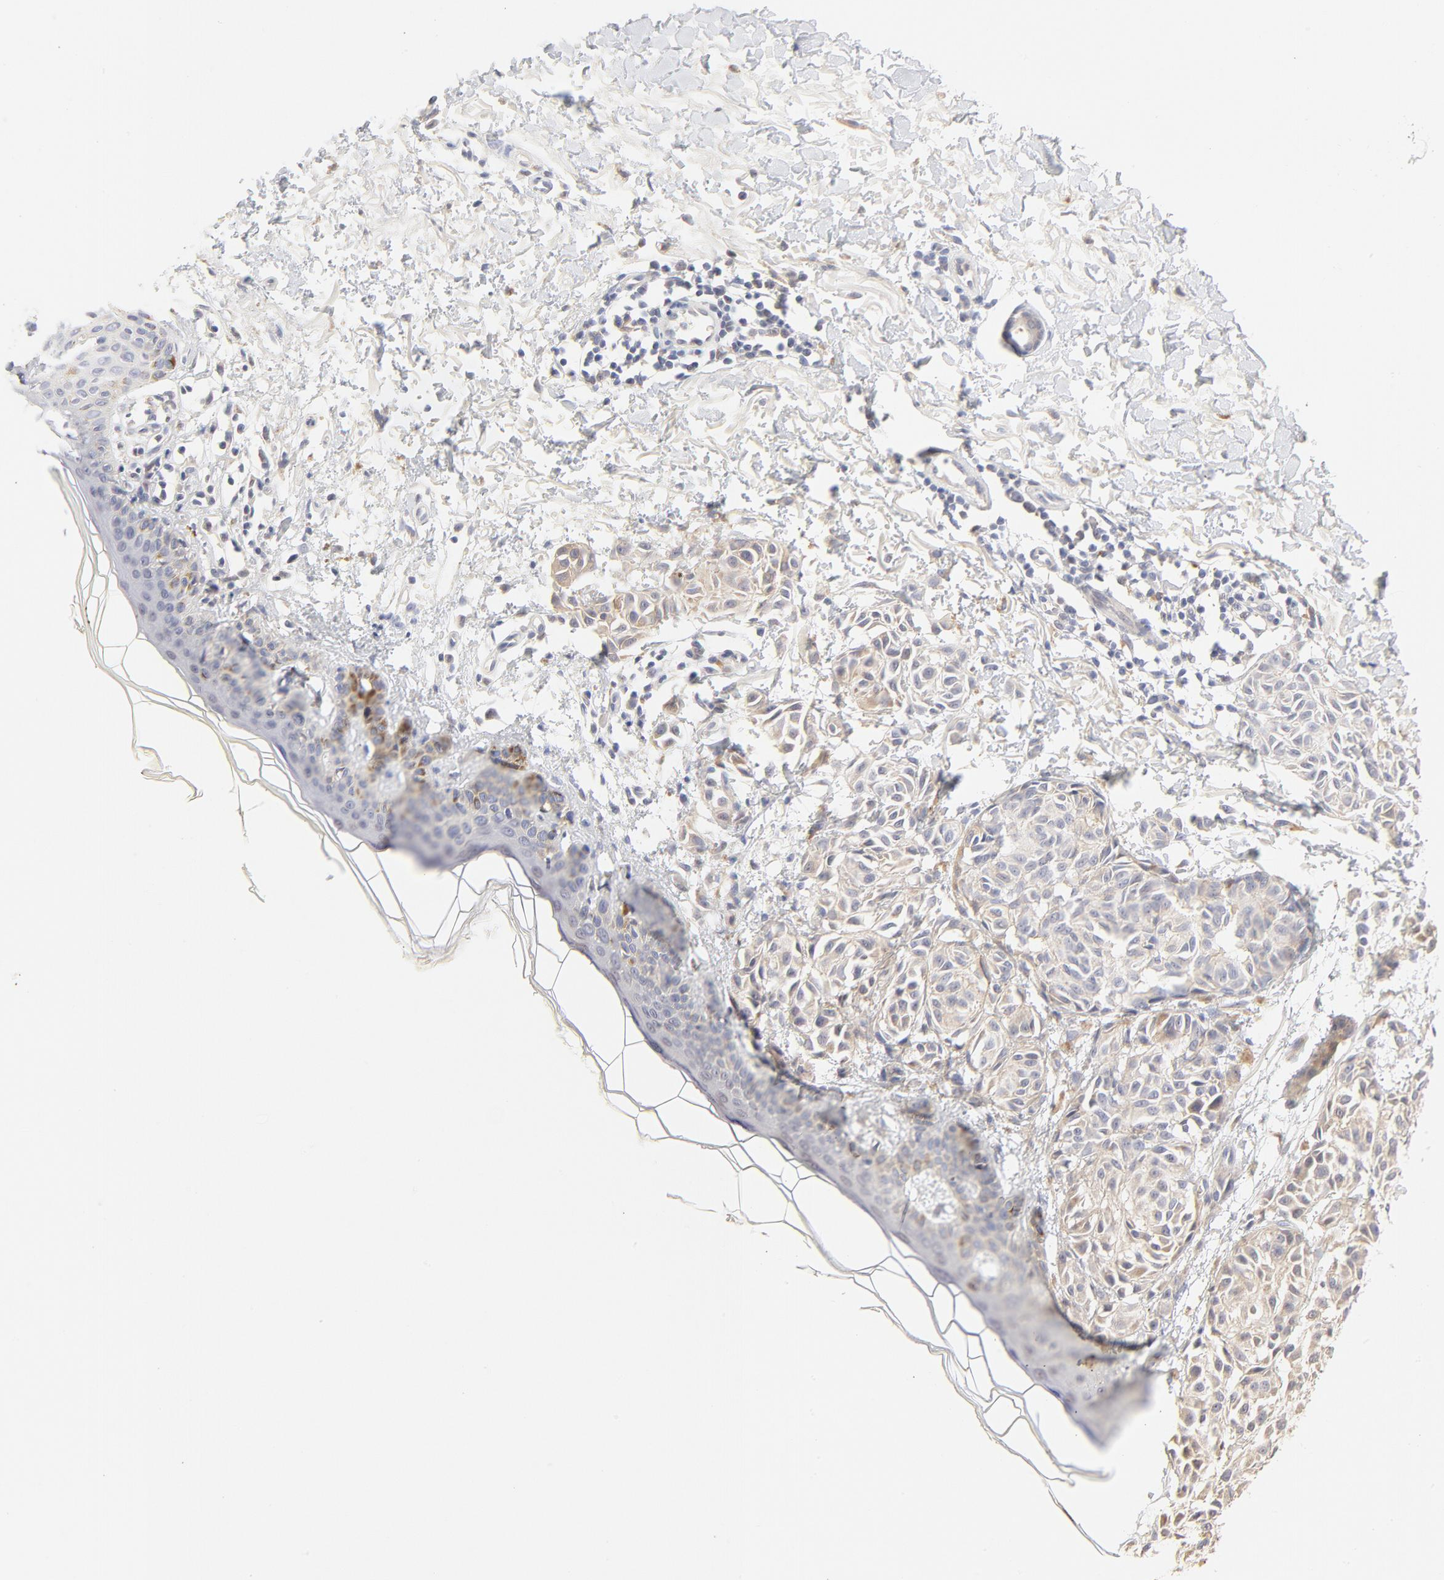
{"staining": {"intensity": "weak", "quantity": ">75%", "location": "cytoplasmic/membranous"}, "tissue": "melanoma", "cell_type": "Tumor cells", "image_type": "cancer", "snomed": [{"axis": "morphology", "description": "Malignant melanoma, NOS"}, {"axis": "topography", "description": "Skin"}], "caption": "Immunohistochemical staining of melanoma shows low levels of weak cytoplasmic/membranous staining in about >75% of tumor cells.", "gene": "MTERF2", "patient": {"sex": "male", "age": 76}}